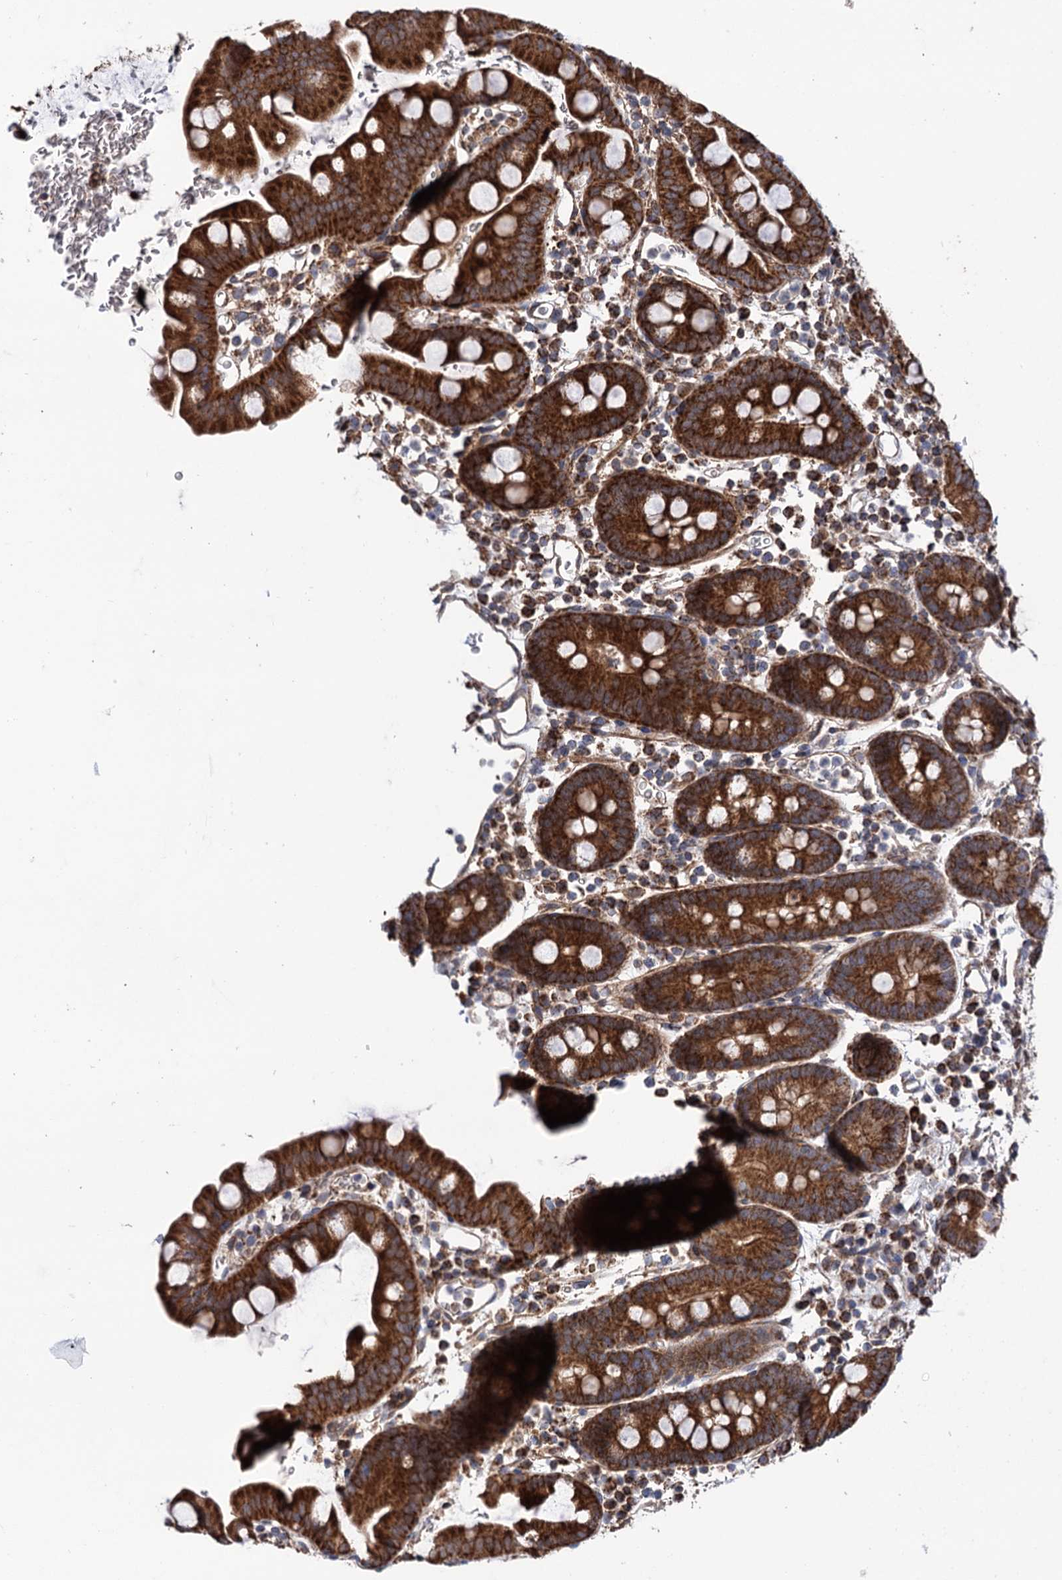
{"staining": {"intensity": "moderate", "quantity": ">75%", "location": "cytoplasmic/membranous"}, "tissue": "small intestine", "cell_type": "Glandular cells", "image_type": "normal", "snomed": [{"axis": "morphology", "description": "Normal tissue, NOS"}, {"axis": "topography", "description": "Stomach, upper"}, {"axis": "topography", "description": "Stomach, lower"}, {"axis": "topography", "description": "Small intestine"}], "caption": "This micrograph exhibits immunohistochemistry staining of normal small intestine, with medium moderate cytoplasmic/membranous staining in approximately >75% of glandular cells.", "gene": "SUCLA2", "patient": {"sex": "male", "age": 68}}